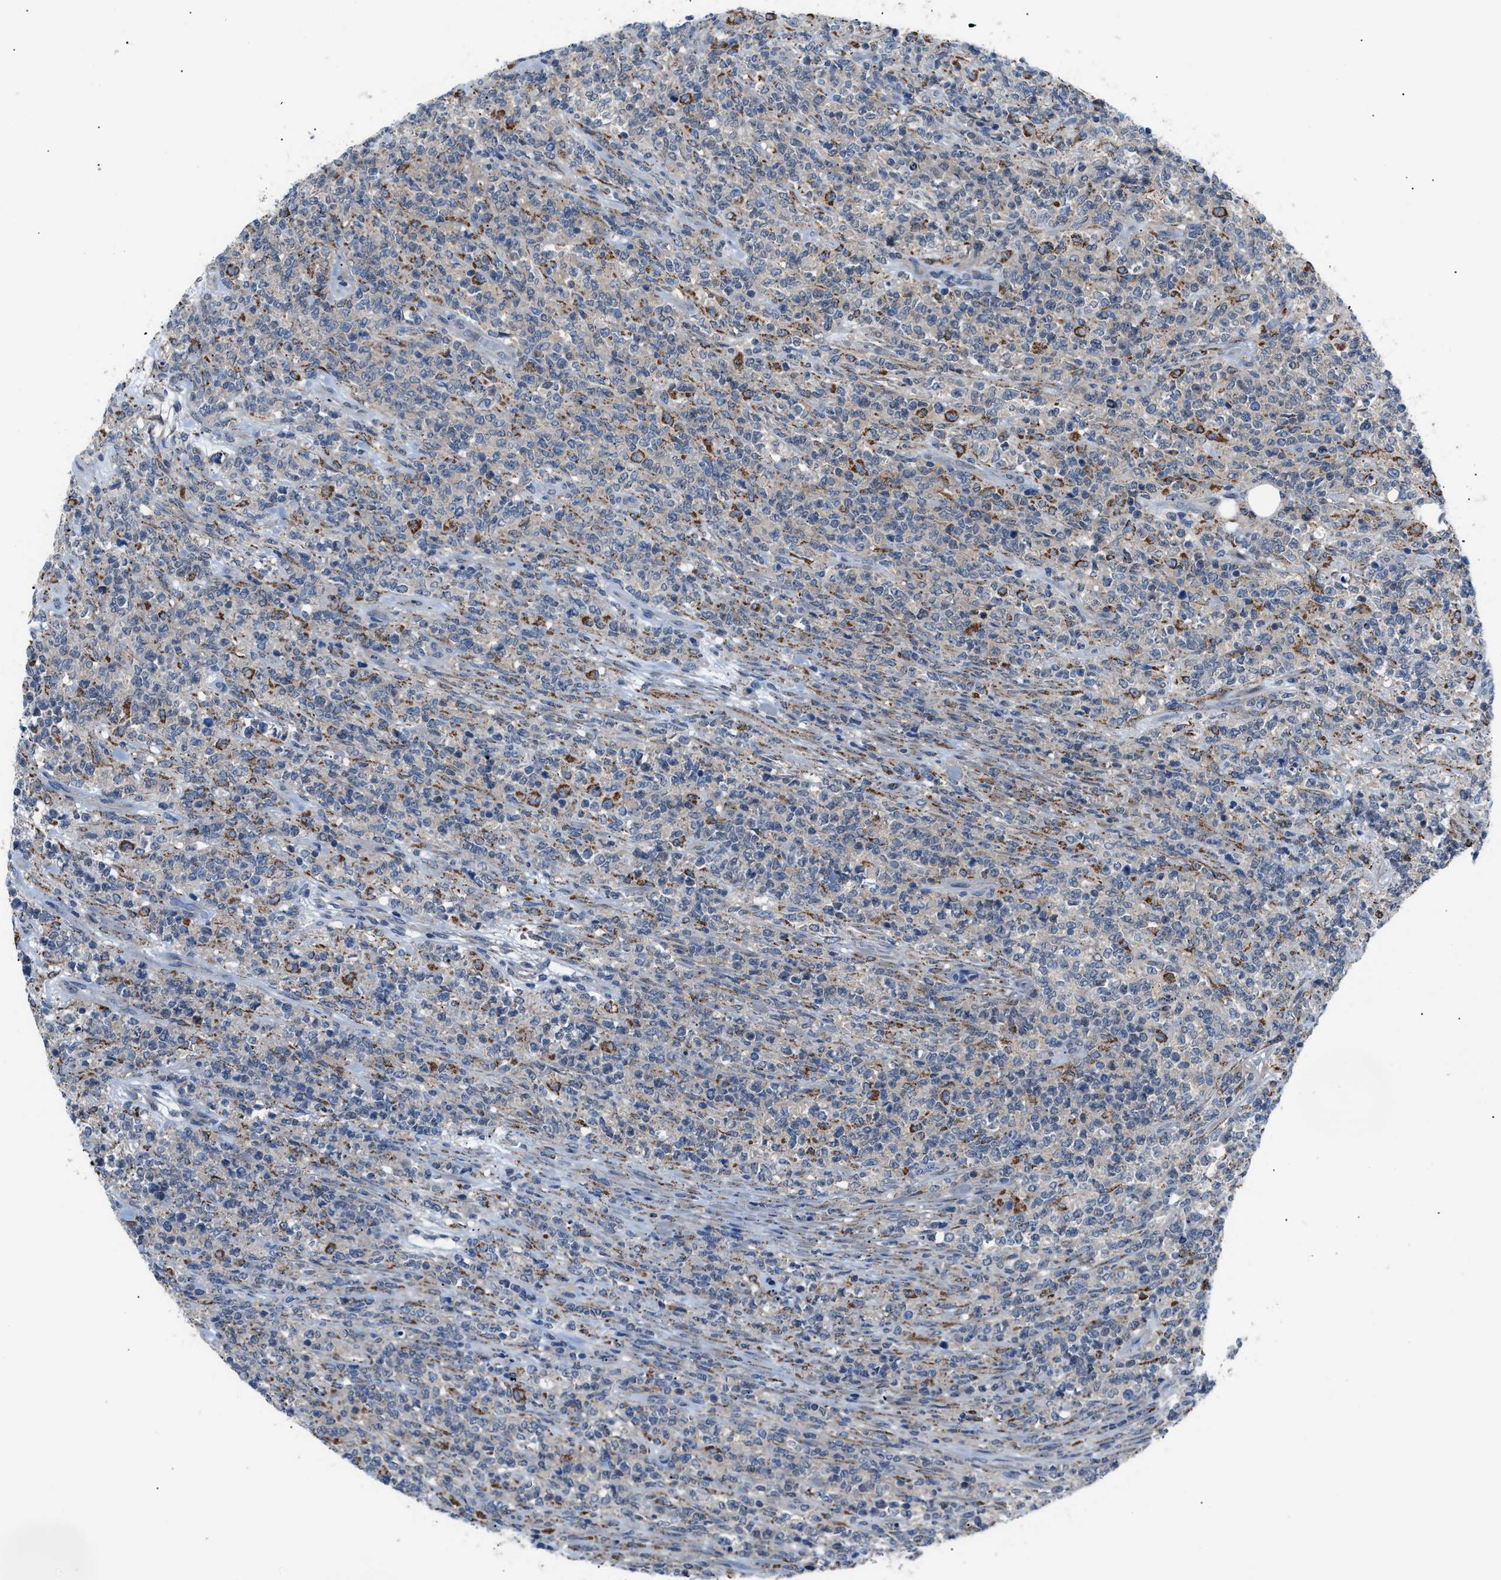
{"staining": {"intensity": "negative", "quantity": "none", "location": "none"}, "tissue": "lymphoma", "cell_type": "Tumor cells", "image_type": "cancer", "snomed": [{"axis": "morphology", "description": "Malignant lymphoma, non-Hodgkin's type, High grade"}, {"axis": "topography", "description": "Soft tissue"}], "caption": "This is a micrograph of immunohistochemistry (IHC) staining of lymphoma, which shows no staining in tumor cells.", "gene": "TMEM45B", "patient": {"sex": "male", "age": 18}}